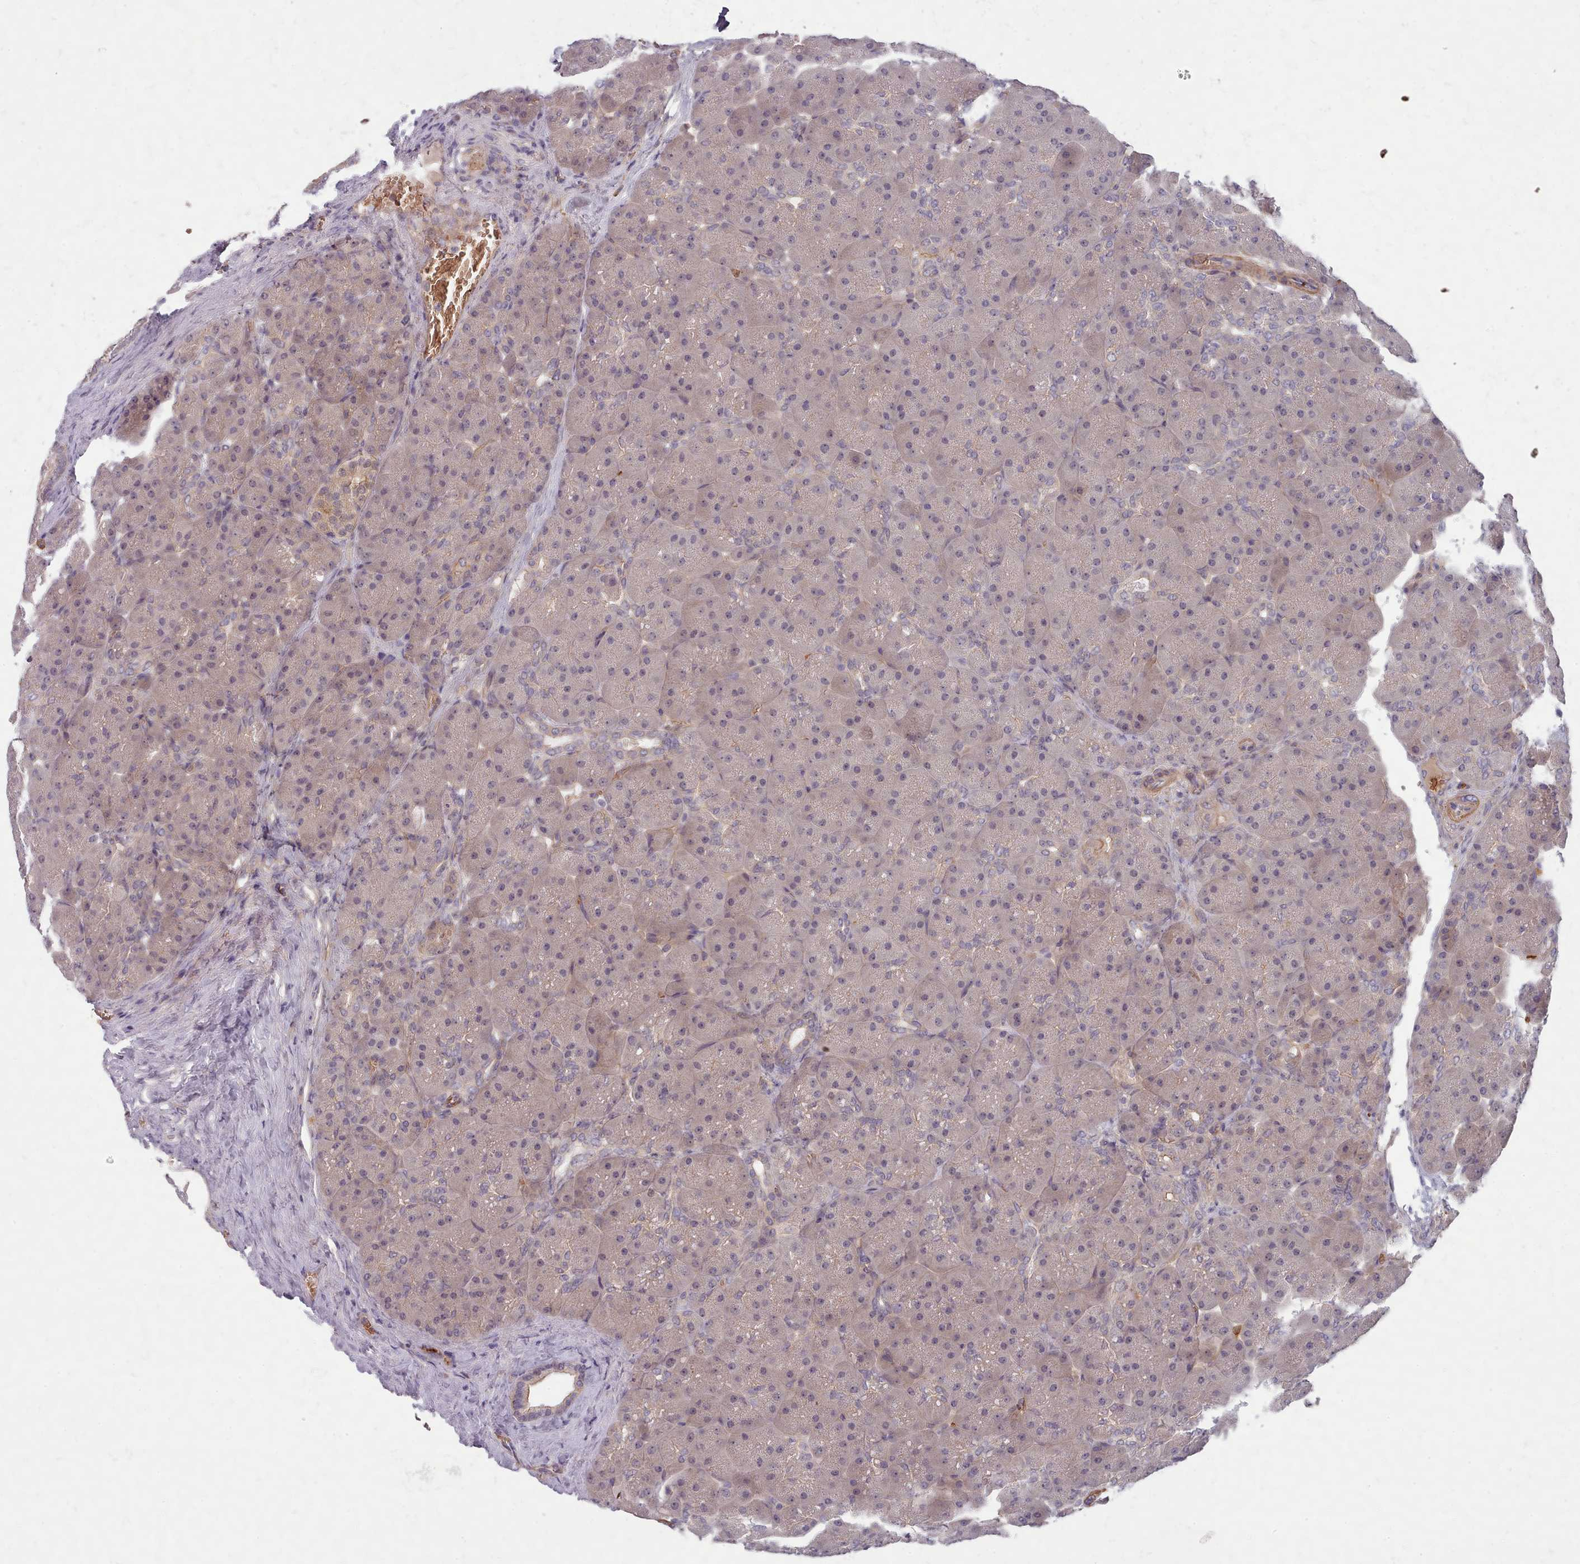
{"staining": {"intensity": "weak", "quantity": "25%-75%", "location": "cytoplasmic/membranous,nuclear"}, "tissue": "pancreas", "cell_type": "Exocrine glandular cells", "image_type": "normal", "snomed": [{"axis": "morphology", "description": "Normal tissue, NOS"}, {"axis": "topography", "description": "Pancreas"}], "caption": "IHC histopathology image of benign human pancreas stained for a protein (brown), which exhibits low levels of weak cytoplasmic/membranous,nuclear expression in about 25%-75% of exocrine glandular cells.", "gene": "CLNS1A", "patient": {"sex": "male", "age": 66}}